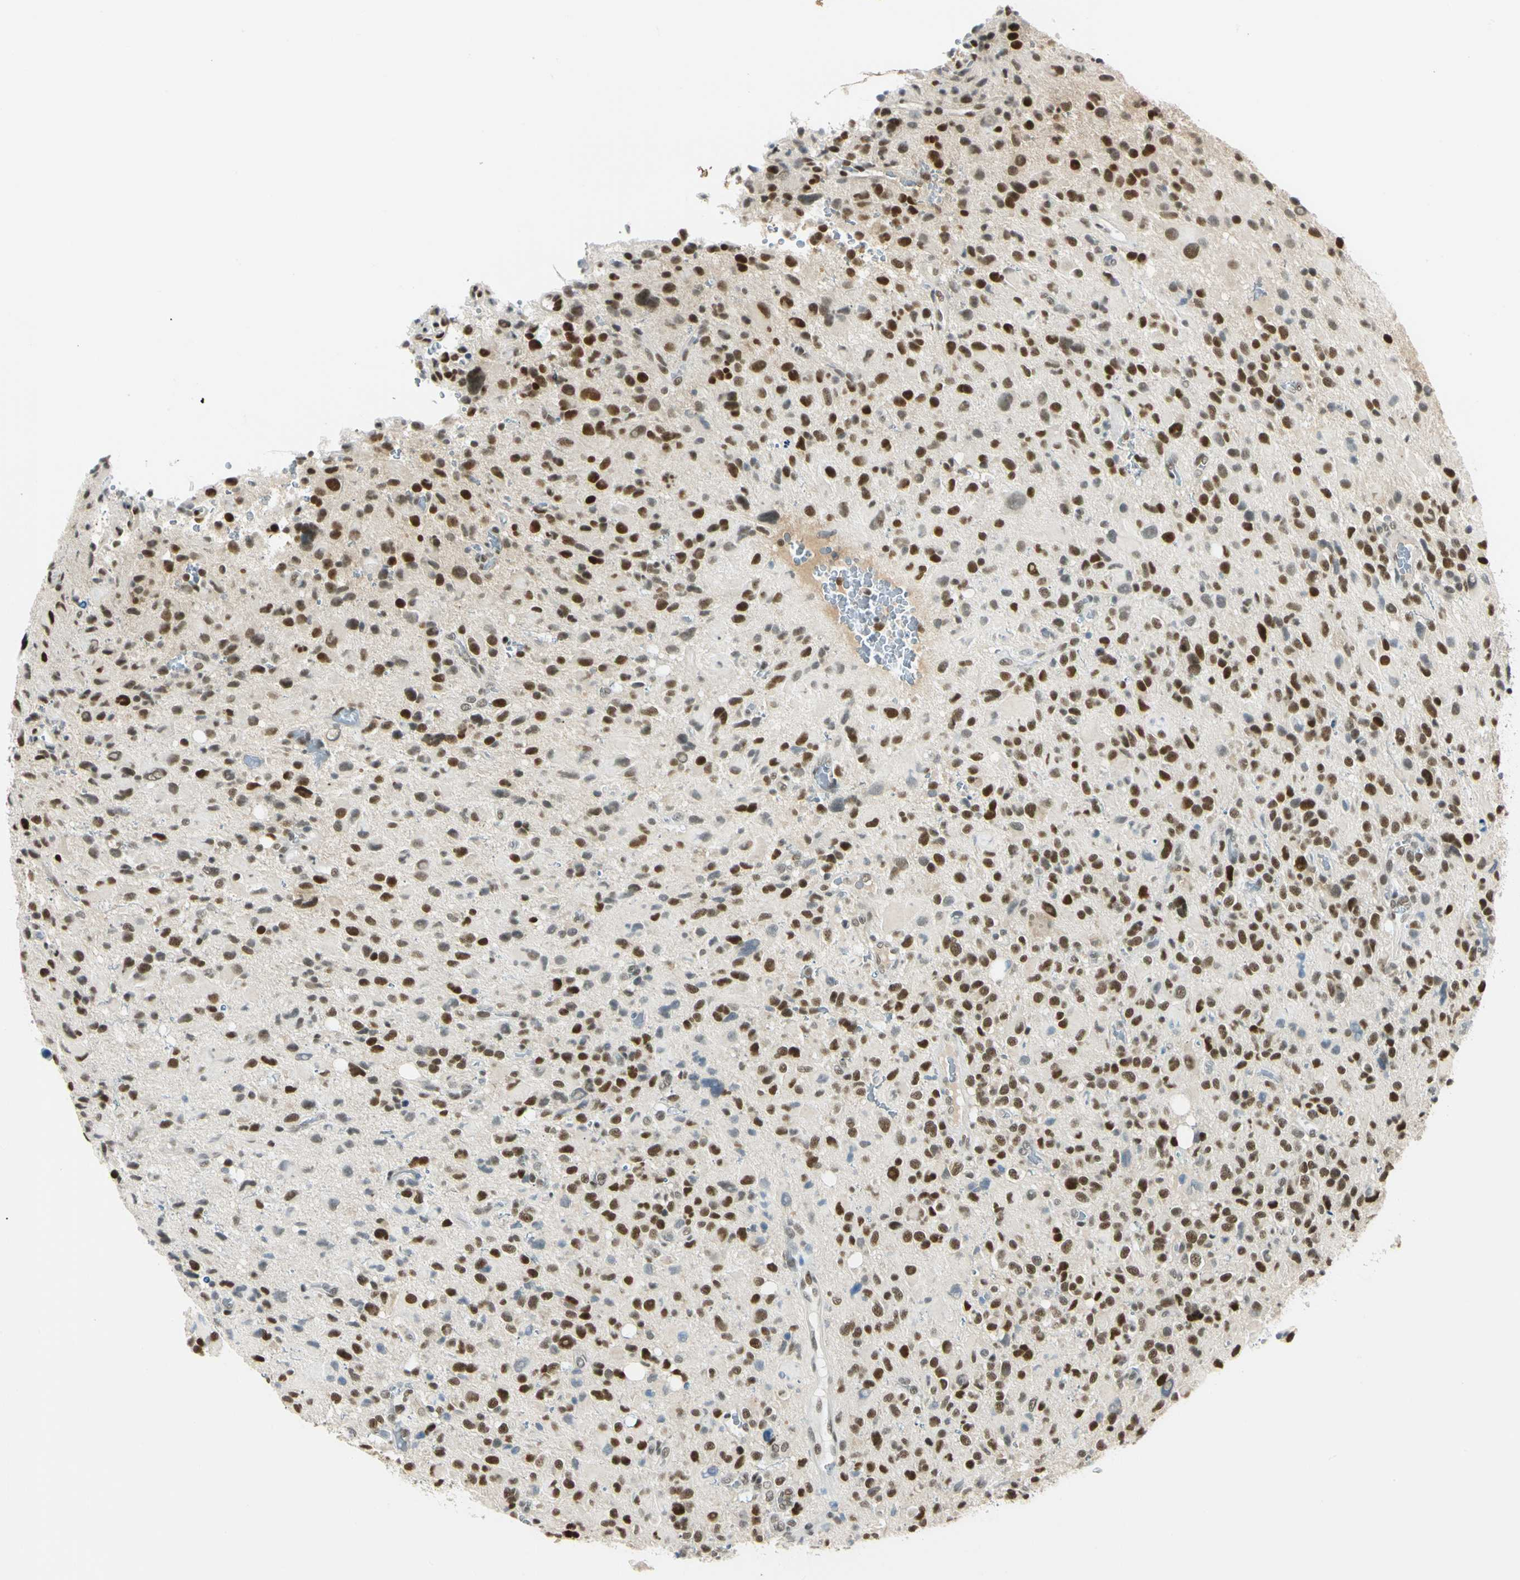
{"staining": {"intensity": "strong", "quantity": ">75%", "location": "nuclear"}, "tissue": "glioma", "cell_type": "Tumor cells", "image_type": "cancer", "snomed": [{"axis": "morphology", "description": "Glioma, malignant, High grade"}, {"axis": "topography", "description": "Brain"}], "caption": "Brown immunohistochemical staining in human malignant high-grade glioma exhibits strong nuclear expression in about >75% of tumor cells. The staining was performed using DAB (3,3'-diaminobenzidine), with brown indicating positive protein expression. Nuclei are stained blue with hematoxylin.", "gene": "NELFE", "patient": {"sex": "male", "age": 48}}